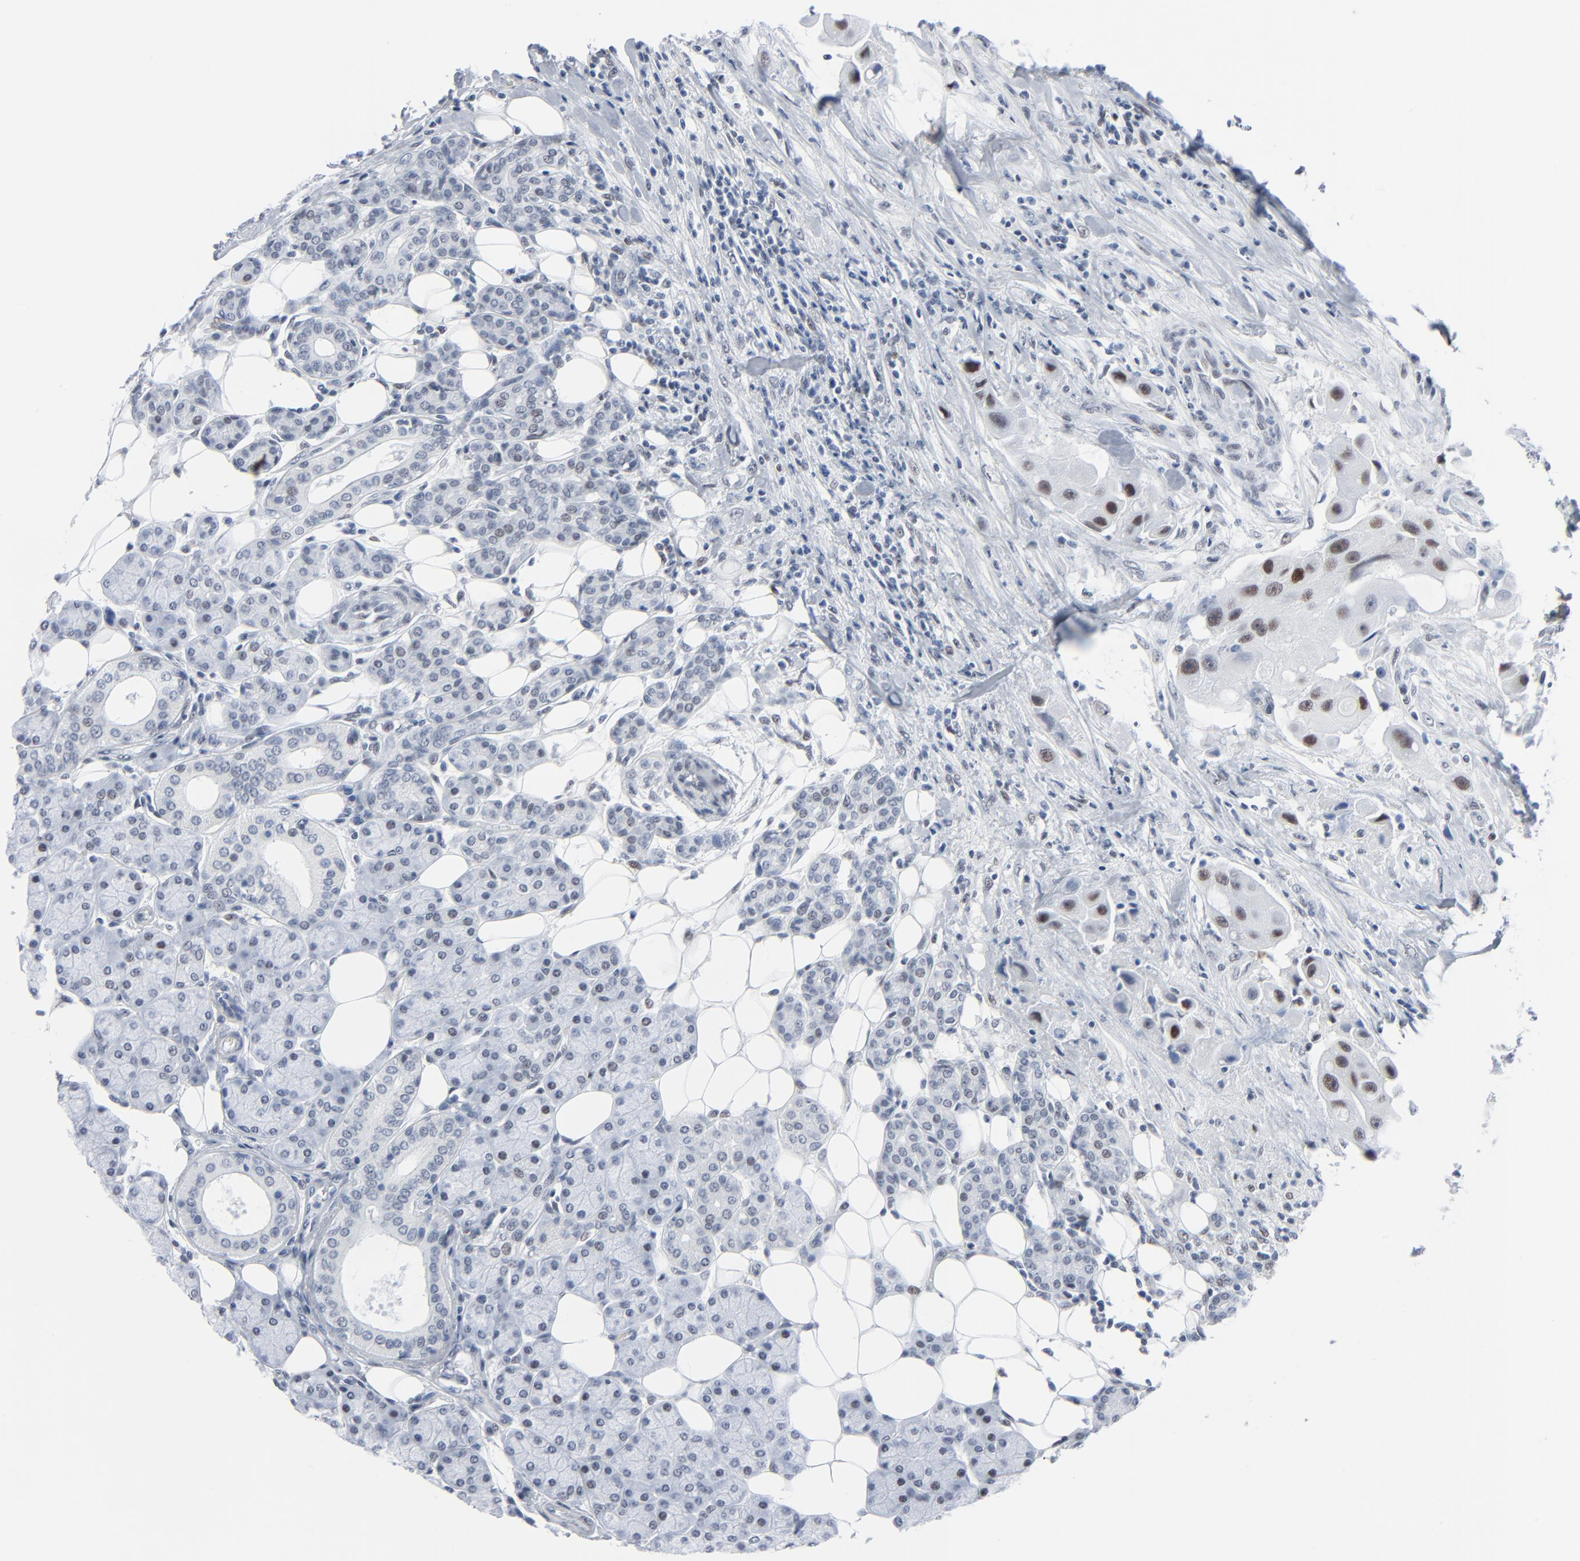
{"staining": {"intensity": "strong", "quantity": ">75%", "location": "nuclear"}, "tissue": "head and neck cancer", "cell_type": "Tumor cells", "image_type": "cancer", "snomed": [{"axis": "morphology", "description": "Normal tissue, NOS"}, {"axis": "morphology", "description": "Adenocarcinoma, NOS"}, {"axis": "topography", "description": "Salivary gland"}, {"axis": "topography", "description": "Head-Neck"}], "caption": "IHC (DAB (3,3'-diaminobenzidine)) staining of head and neck cancer (adenocarcinoma) reveals strong nuclear protein staining in approximately >75% of tumor cells.", "gene": "SIRT1", "patient": {"sex": "male", "age": 80}}